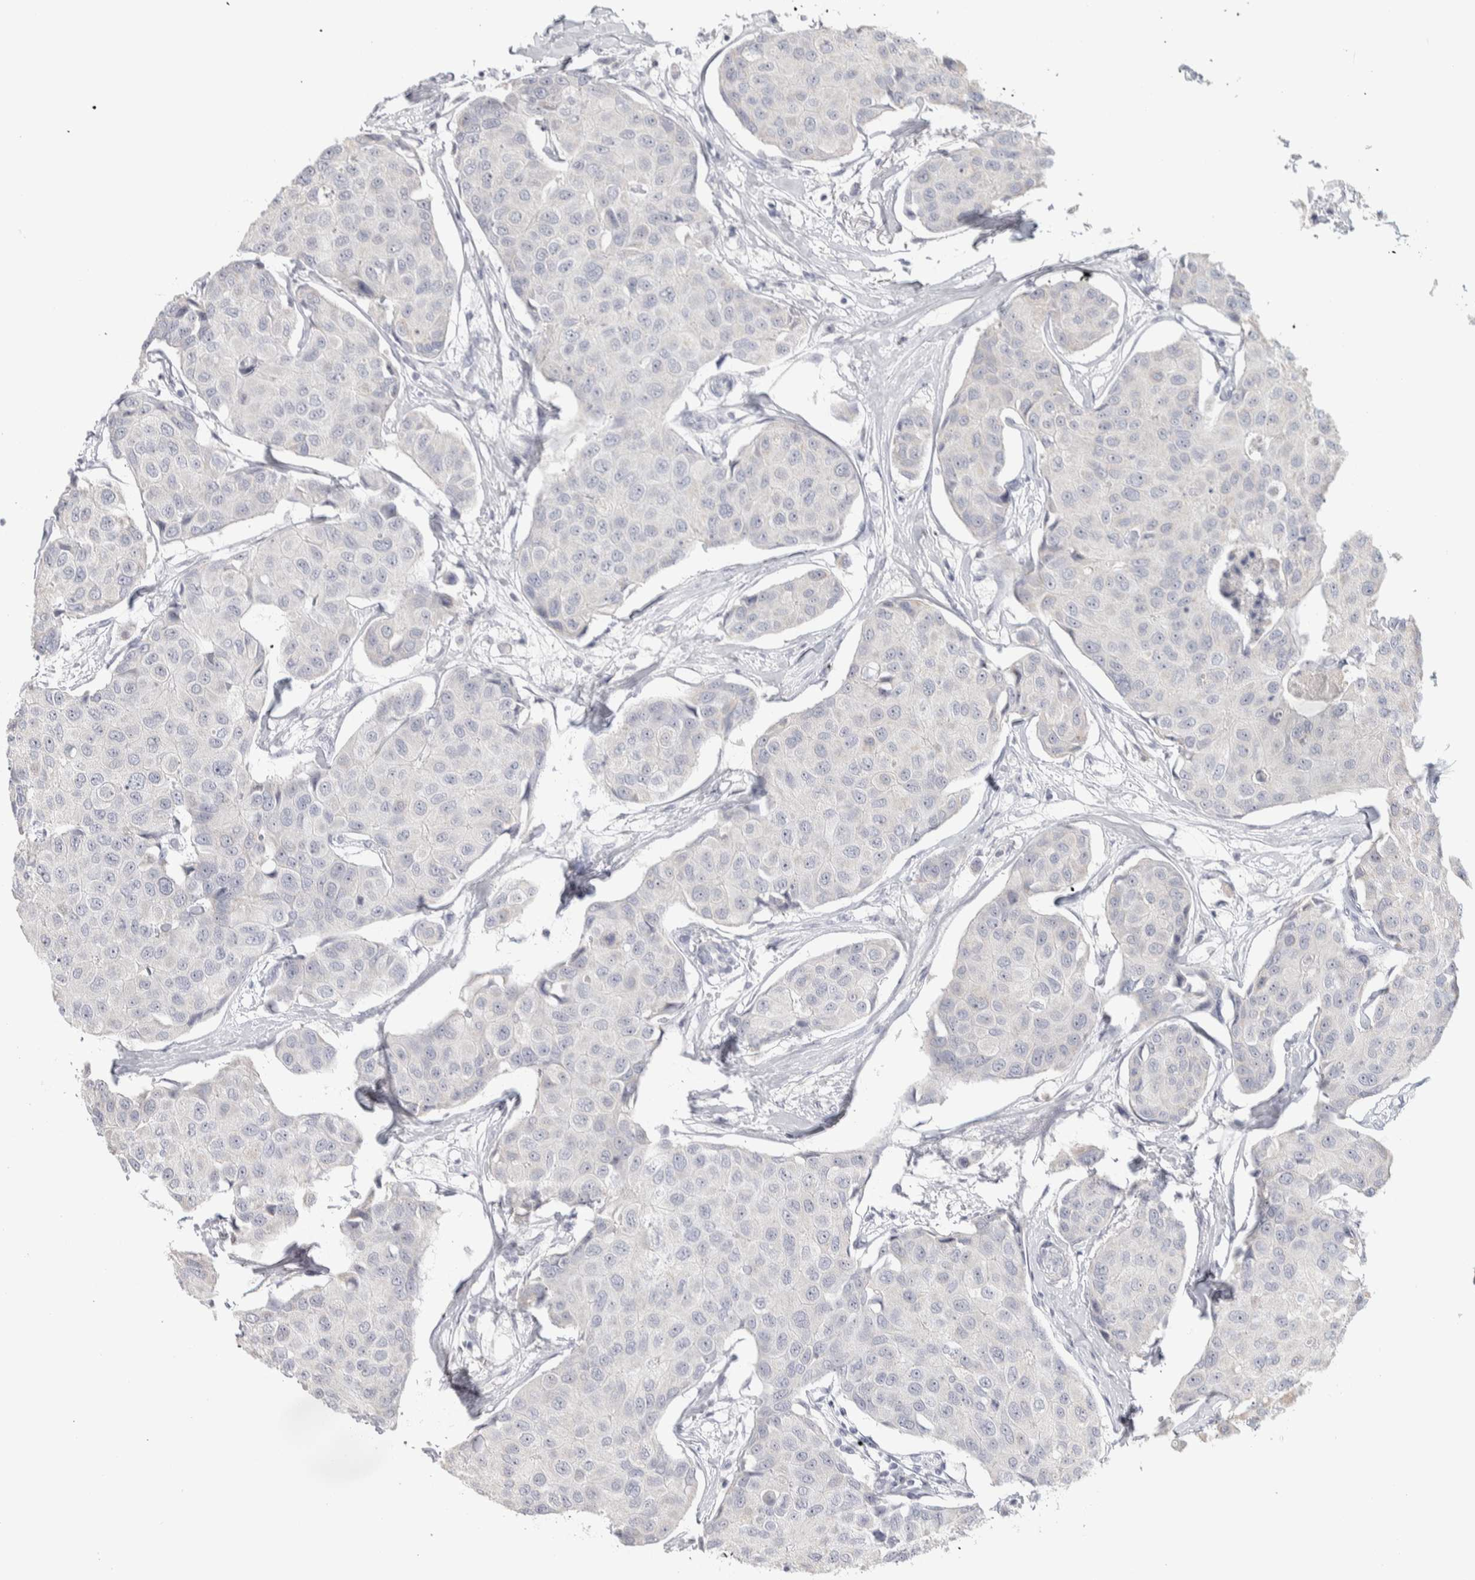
{"staining": {"intensity": "weak", "quantity": "<25%", "location": "nuclear"}, "tissue": "breast cancer", "cell_type": "Tumor cells", "image_type": "cancer", "snomed": [{"axis": "morphology", "description": "Duct carcinoma"}, {"axis": "topography", "description": "Breast"}], "caption": "An image of breast intraductal carcinoma stained for a protein reveals no brown staining in tumor cells.", "gene": "DCXR", "patient": {"sex": "female", "age": 80}}